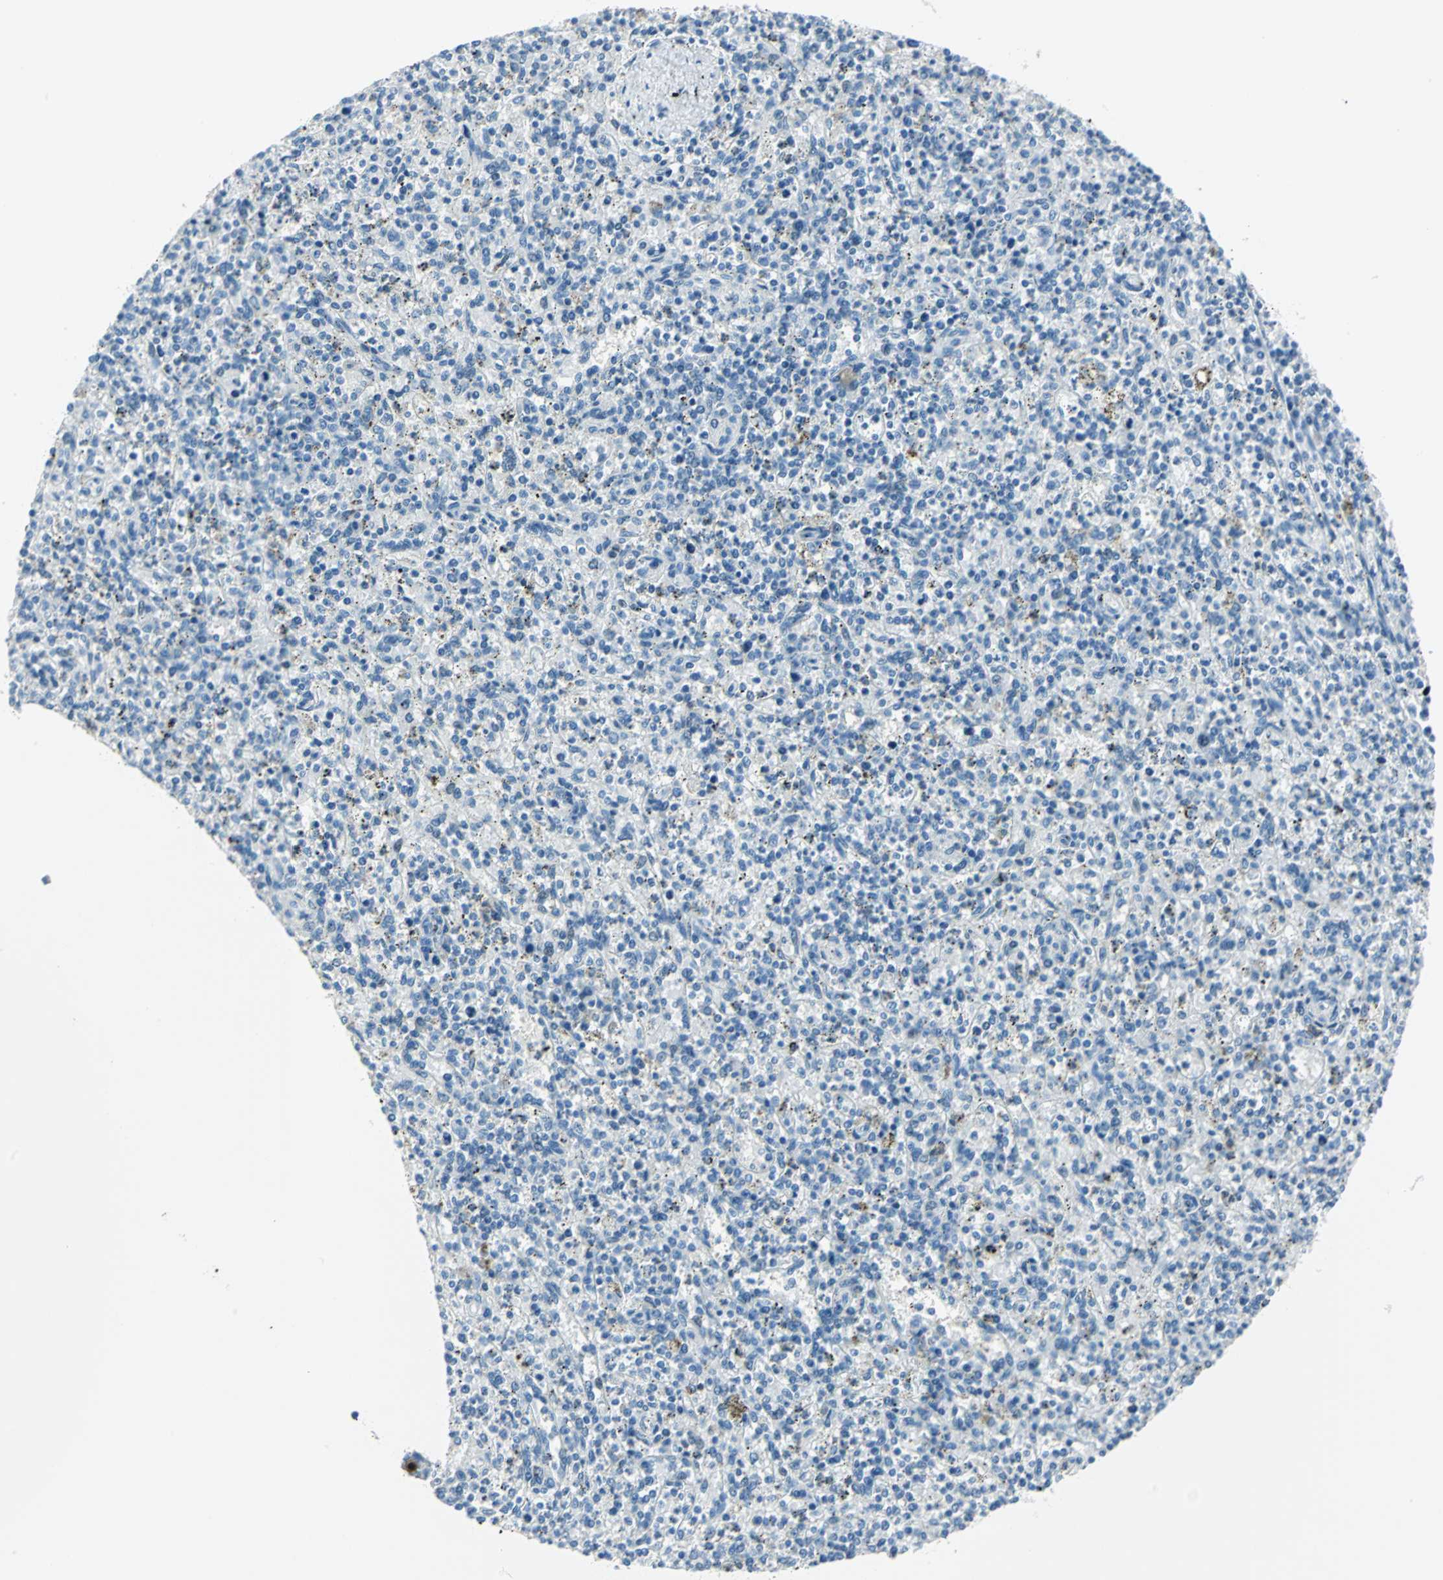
{"staining": {"intensity": "negative", "quantity": "none", "location": "none"}, "tissue": "spleen", "cell_type": "Cells in red pulp", "image_type": "normal", "snomed": [{"axis": "morphology", "description": "Normal tissue, NOS"}, {"axis": "topography", "description": "Spleen"}], "caption": "High power microscopy image of an IHC micrograph of unremarkable spleen, revealing no significant staining in cells in red pulp.", "gene": "AKR1A1", "patient": {"sex": "male", "age": 72}}